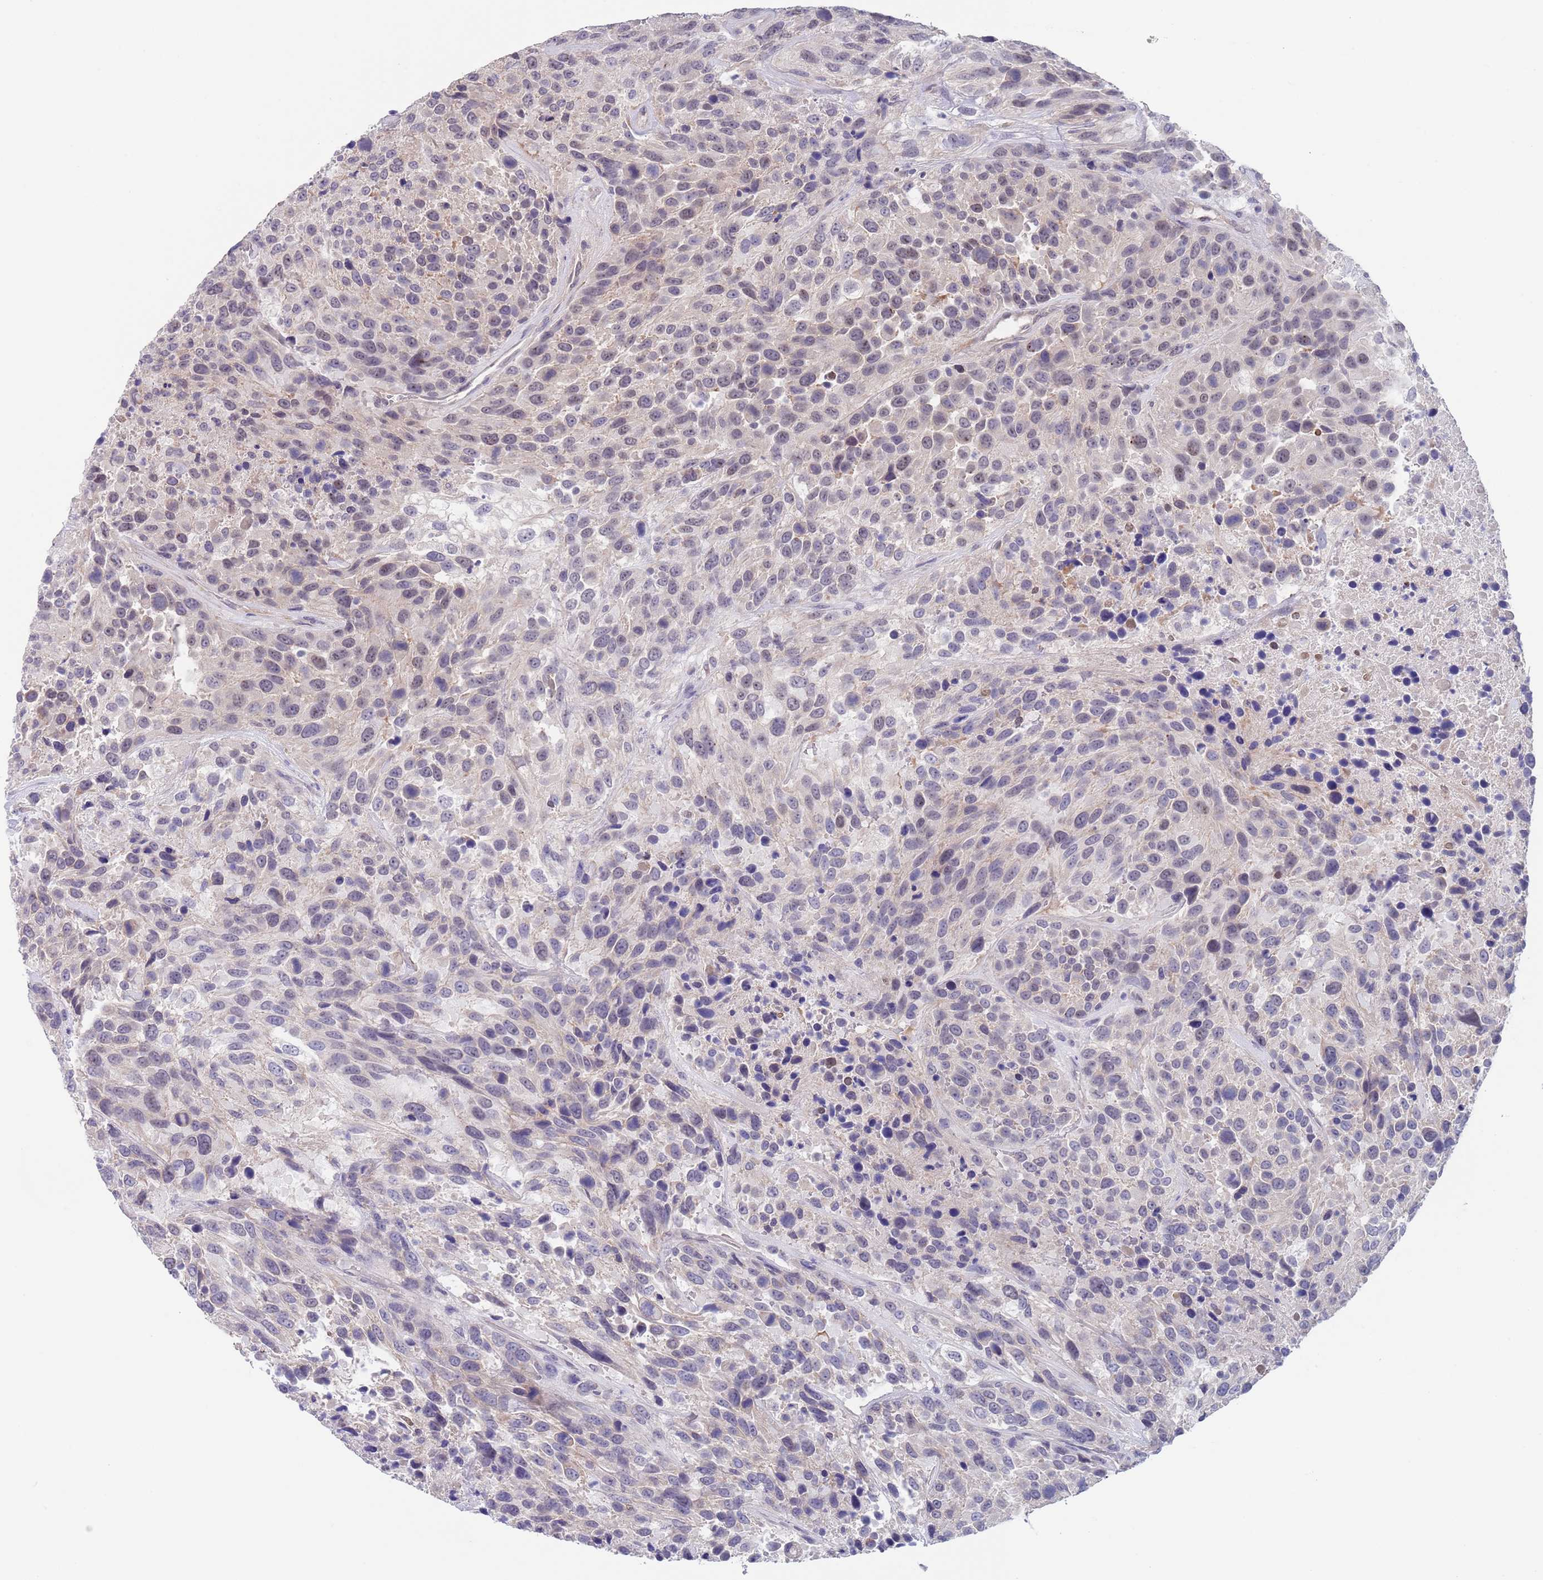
{"staining": {"intensity": "negative", "quantity": "none", "location": "none"}, "tissue": "urothelial cancer", "cell_type": "Tumor cells", "image_type": "cancer", "snomed": [{"axis": "morphology", "description": "Urothelial carcinoma, High grade"}, {"axis": "topography", "description": "Urinary bladder"}], "caption": "The IHC image has no significant staining in tumor cells of high-grade urothelial carcinoma tissue. (Stains: DAB (3,3'-diaminobenzidine) IHC with hematoxylin counter stain, Microscopy: brightfield microscopy at high magnification).", "gene": "RNF169", "patient": {"sex": "female", "age": 70}}